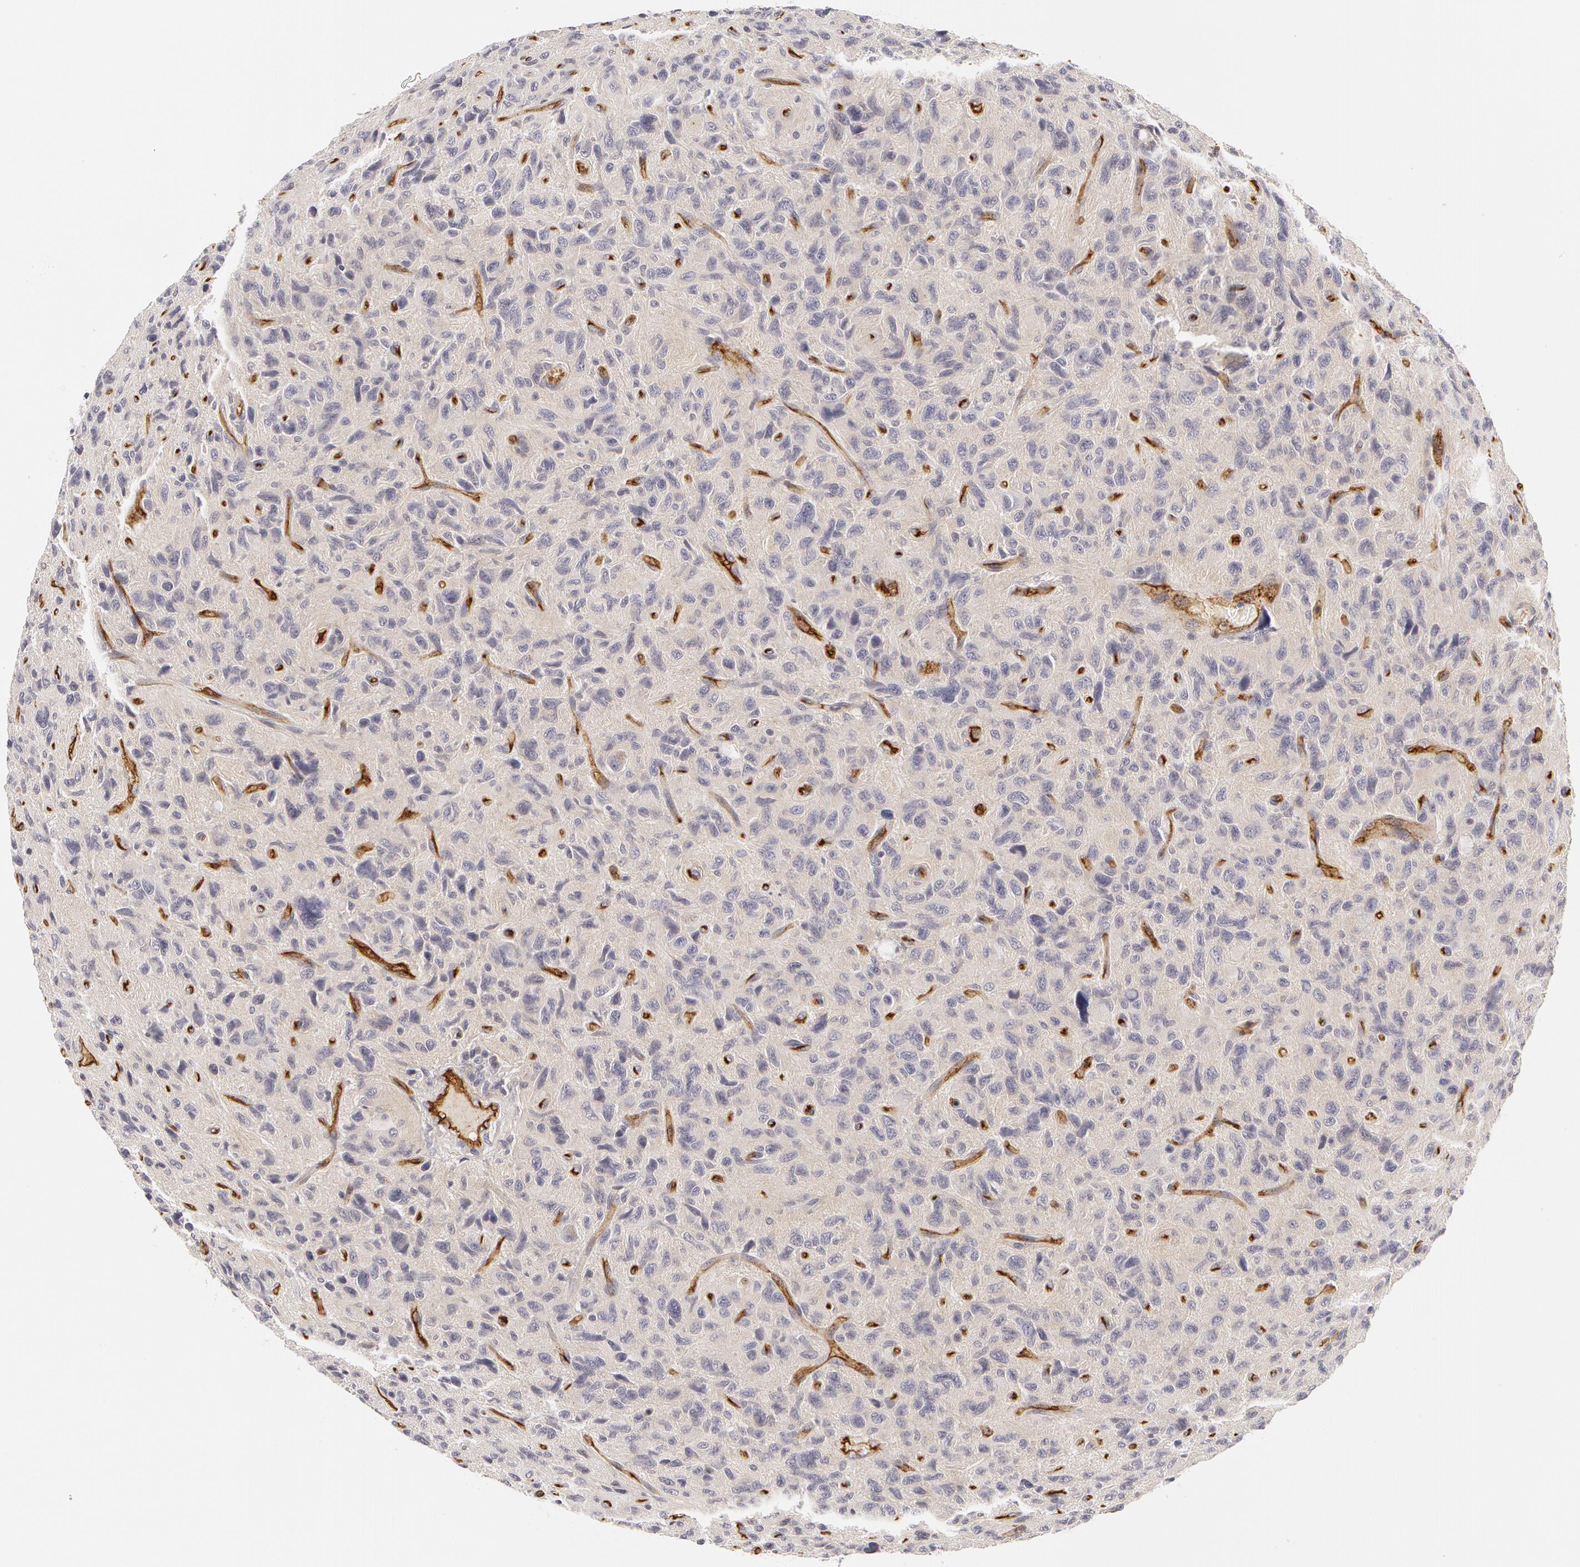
{"staining": {"intensity": "weak", "quantity": "25%-75%", "location": "cytoplasmic/membranous"}, "tissue": "glioma", "cell_type": "Tumor cells", "image_type": "cancer", "snomed": [{"axis": "morphology", "description": "Glioma, malignant, High grade"}, {"axis": "topography", "description": "Brain"}], "caption": "Protein staining exhibits weak cytoplasmic/membranous positivity in approximately 25%-75% of tumor cells in malignant glioma (high-grade).", "gene": "ABCB1", "patient": {"sex": "female", "age": 60}}